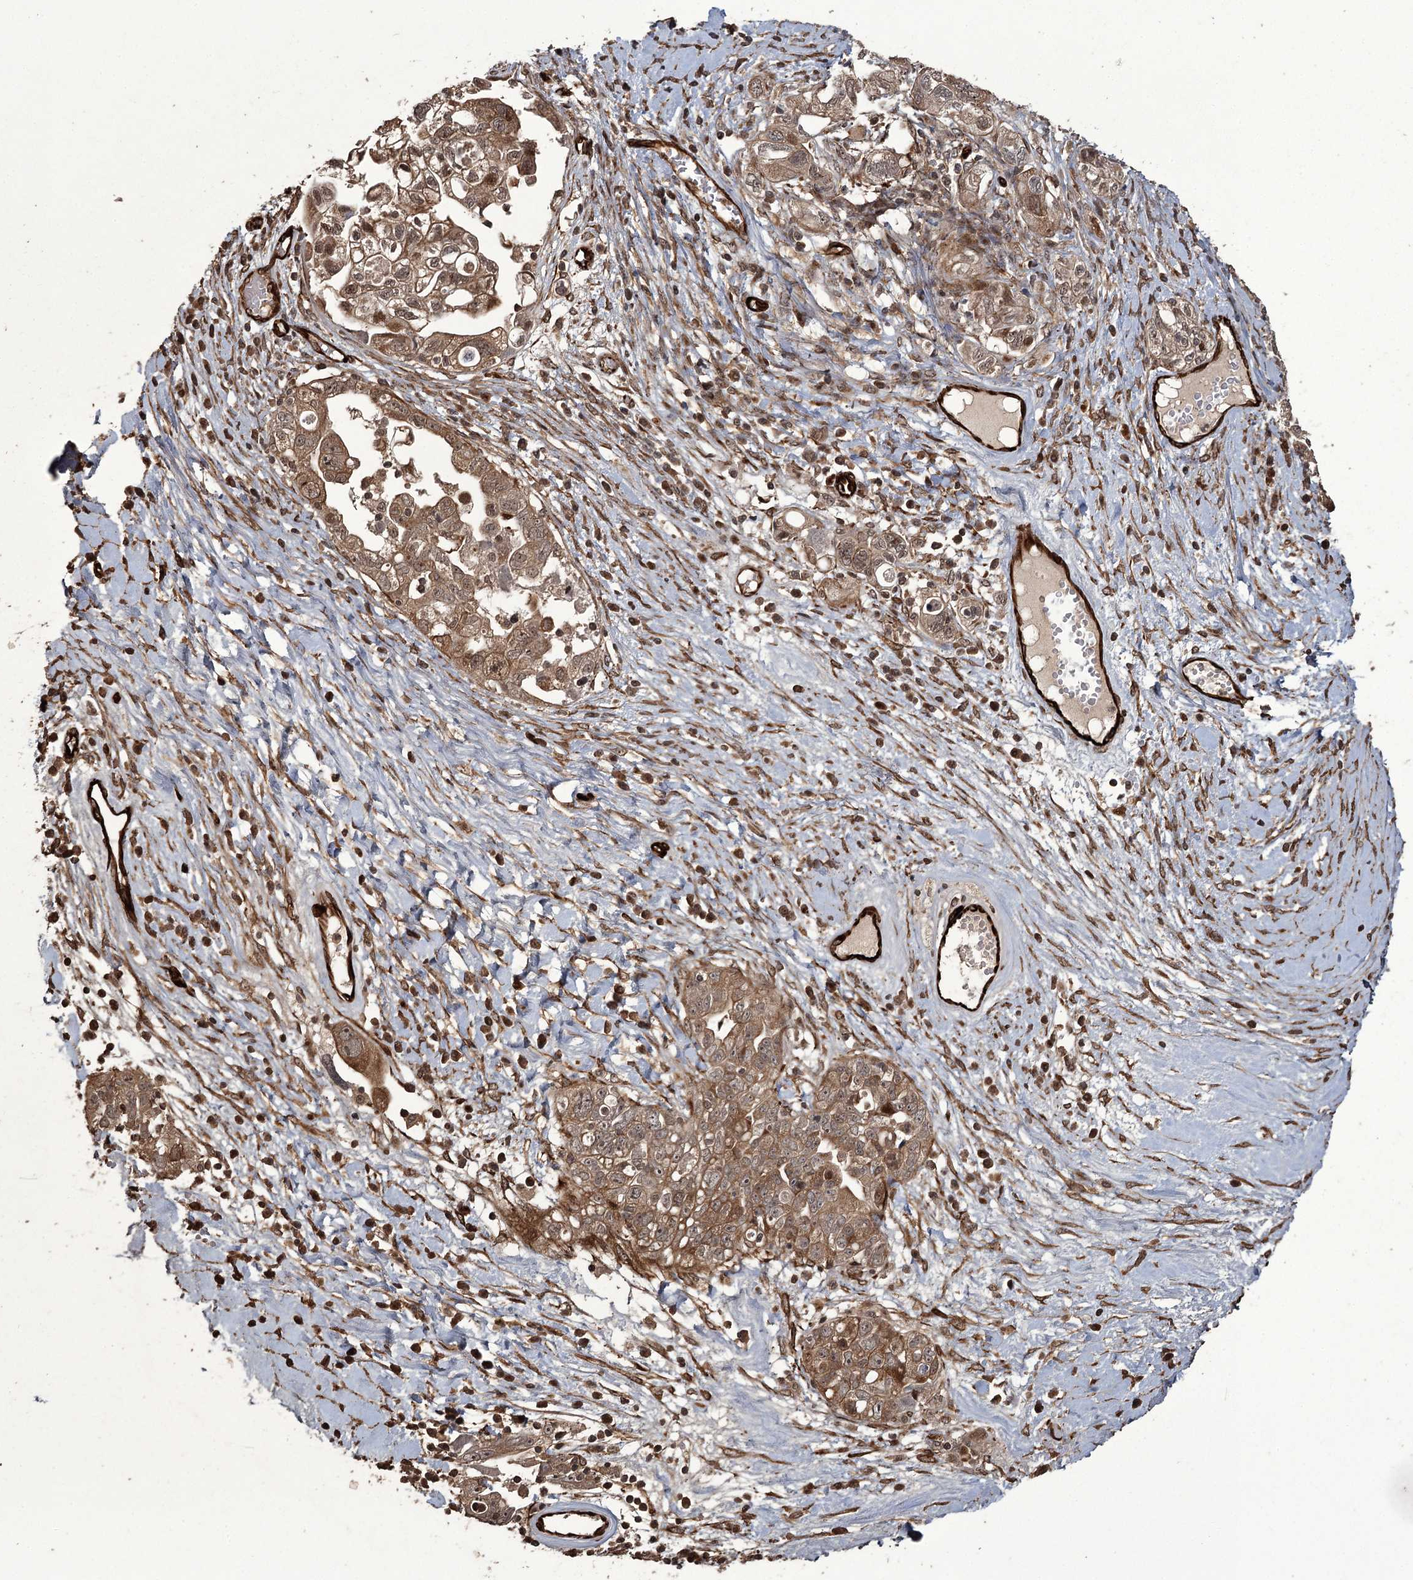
{"staining": {"intensity": "moderate", "quantity": ">75%", "location": "cytoplasmic/membranous,nuclear"}, "tissue": "ovarian cancer", "cell_type": "Tumor cells", "image_type": "cancer", "snomed": [{"axis": "morphology", "description": "Carcinoma, NOS"}, {"axis": "morphology", "description": "Cystadenocarcinoma, serous, NOS"}, {"axis": "topography", "description": "Ovary"}], "caption": "Immunohistochemical staining of serous cystadenocarcinoma (ovarian) reveals moderate cytoplasmic/membranous and nuclear protein positivity in about >75% of tumor cells. (DAB (3,3'-diaminobenzidine) IHC with brightfield microscopy, high magnification).", "gene": "RPAP3", "patient": {"sex": "female", "age": 69}}